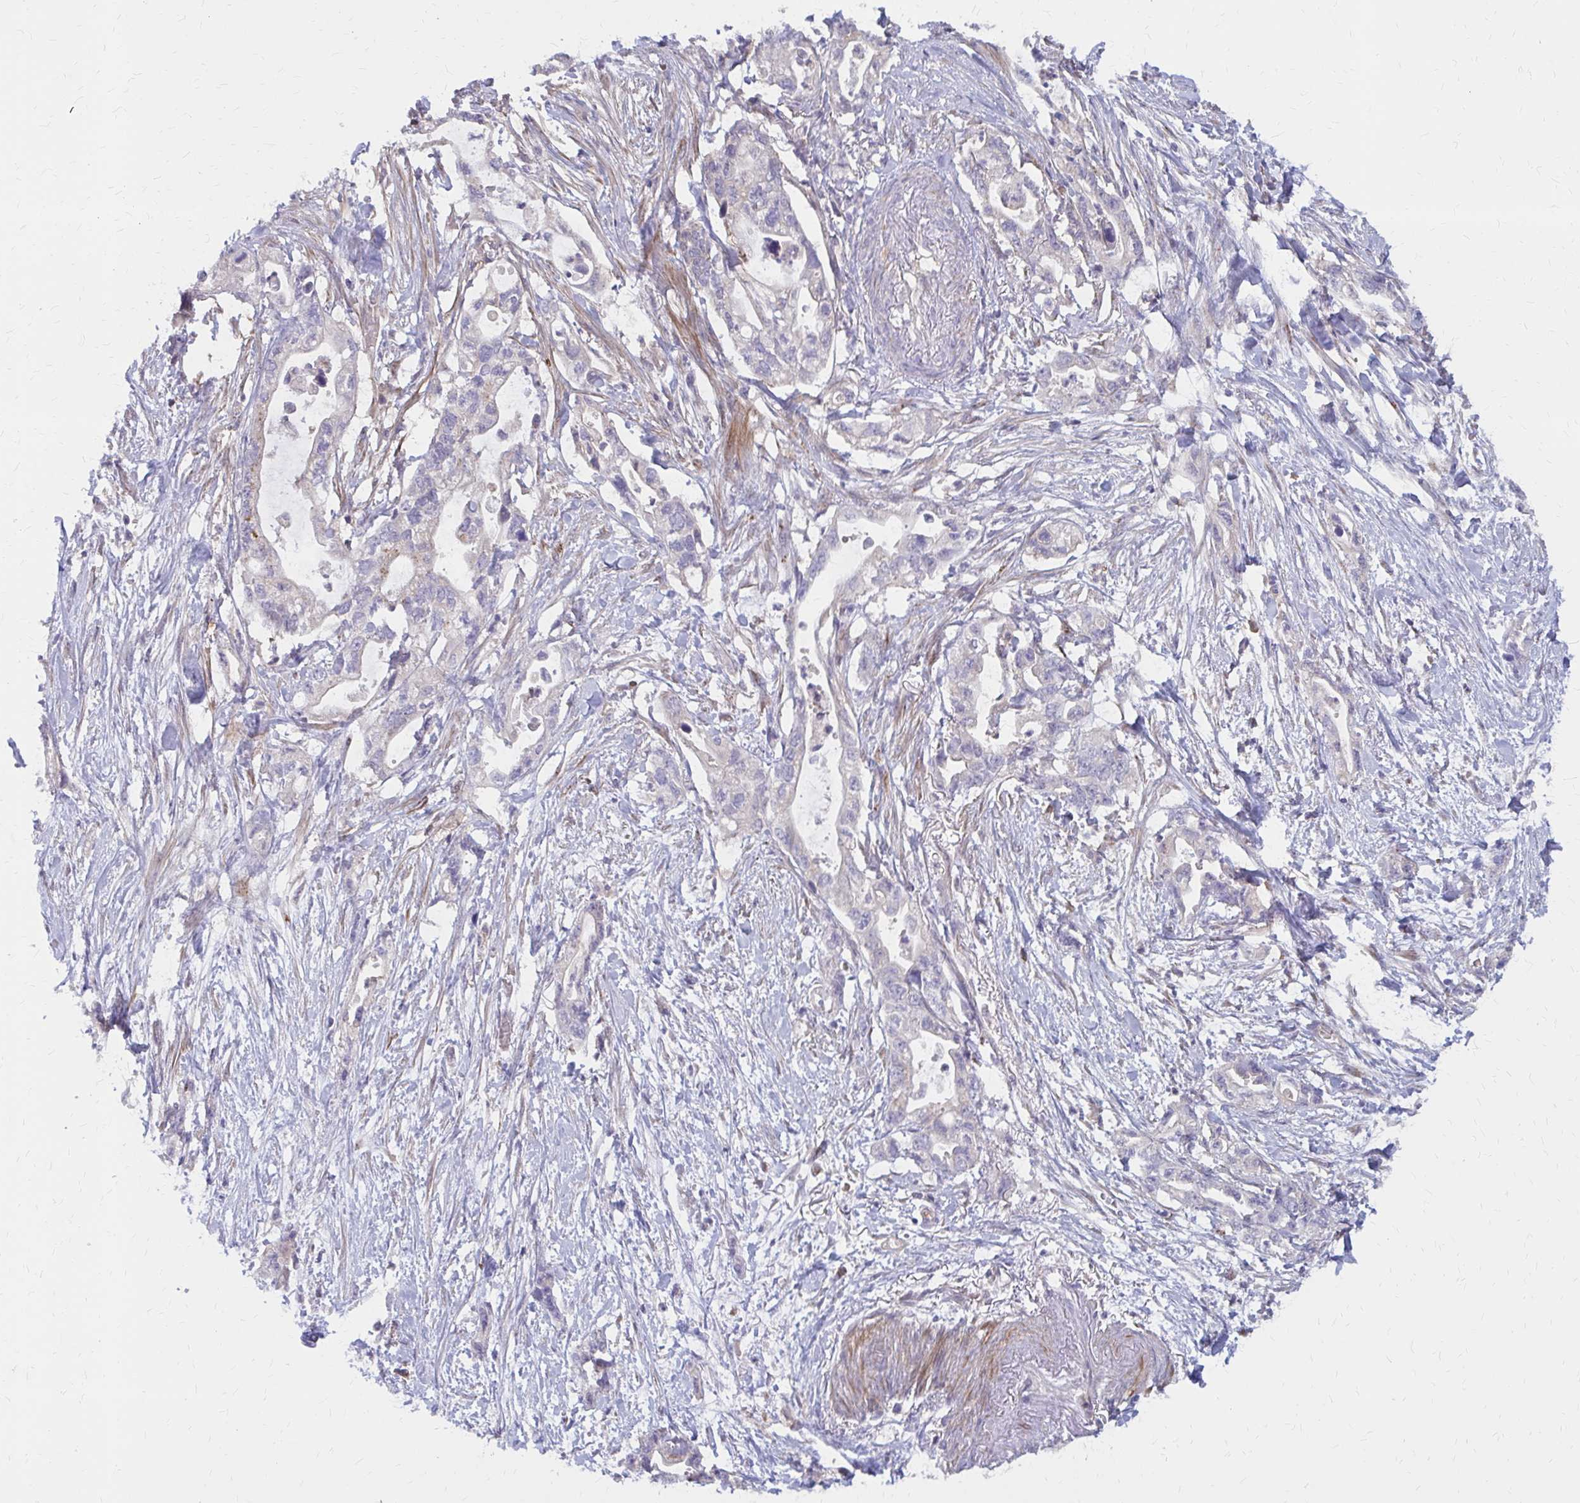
{"staining": {"intensity": "negative", "quantity": "none", "location": "none"}, "tissue": "pancreatic cancer", "cell_type": "Tumor cells", "image_type": "cancer", "snomed": [{"axis": "morphology", "description": "Adenocarcinoma, NOS"}, {"axis": "topography", "description": "Pancreas"}], "caption": "Tumor cells show no significant protein positivity in pancreatic adenocarcinoma.", "gene": "IFI44L", "patient": {"sex": "female", "age": 72}}